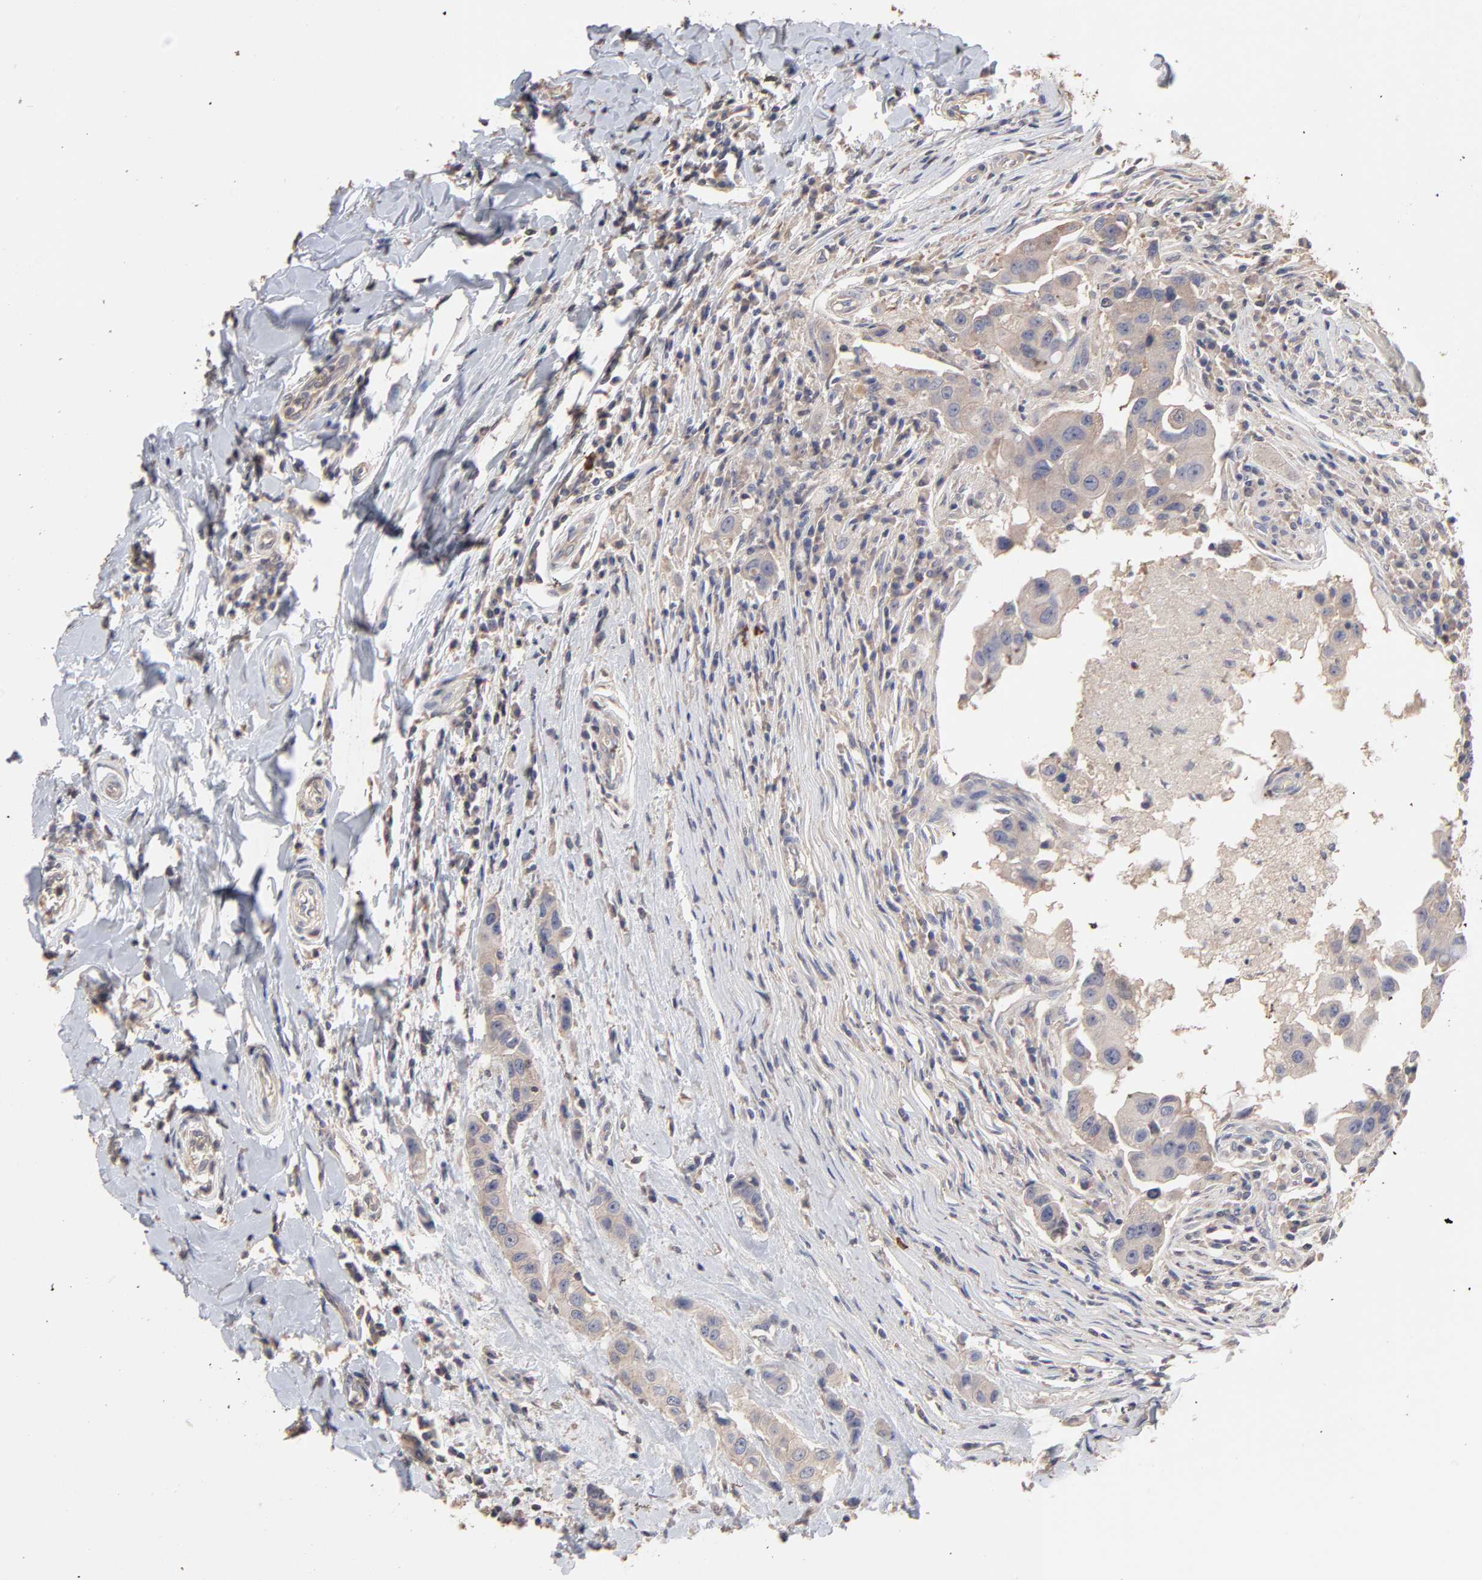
{"staining": {"intensity": "weak", "quantity": ">75%", "location": "cytoplasmic/membranous"}, "tissue": "breast cancer", "cell_type": "Tumor cells", "image_type": "cancer", "snomed": [{"axis": "morphology", "description": "Duct carcinoma"}, {"axis": "topography", "description": "Breast"}], "caption": "Protein expression analysis of invasive ductal carcinoma (breast) demonstrates weak cytoplasmic/membranous positivity in approximately >75% of tumor cells.", "gene": "TANGO2", "patient": {"sex": "female", "age": 27}}